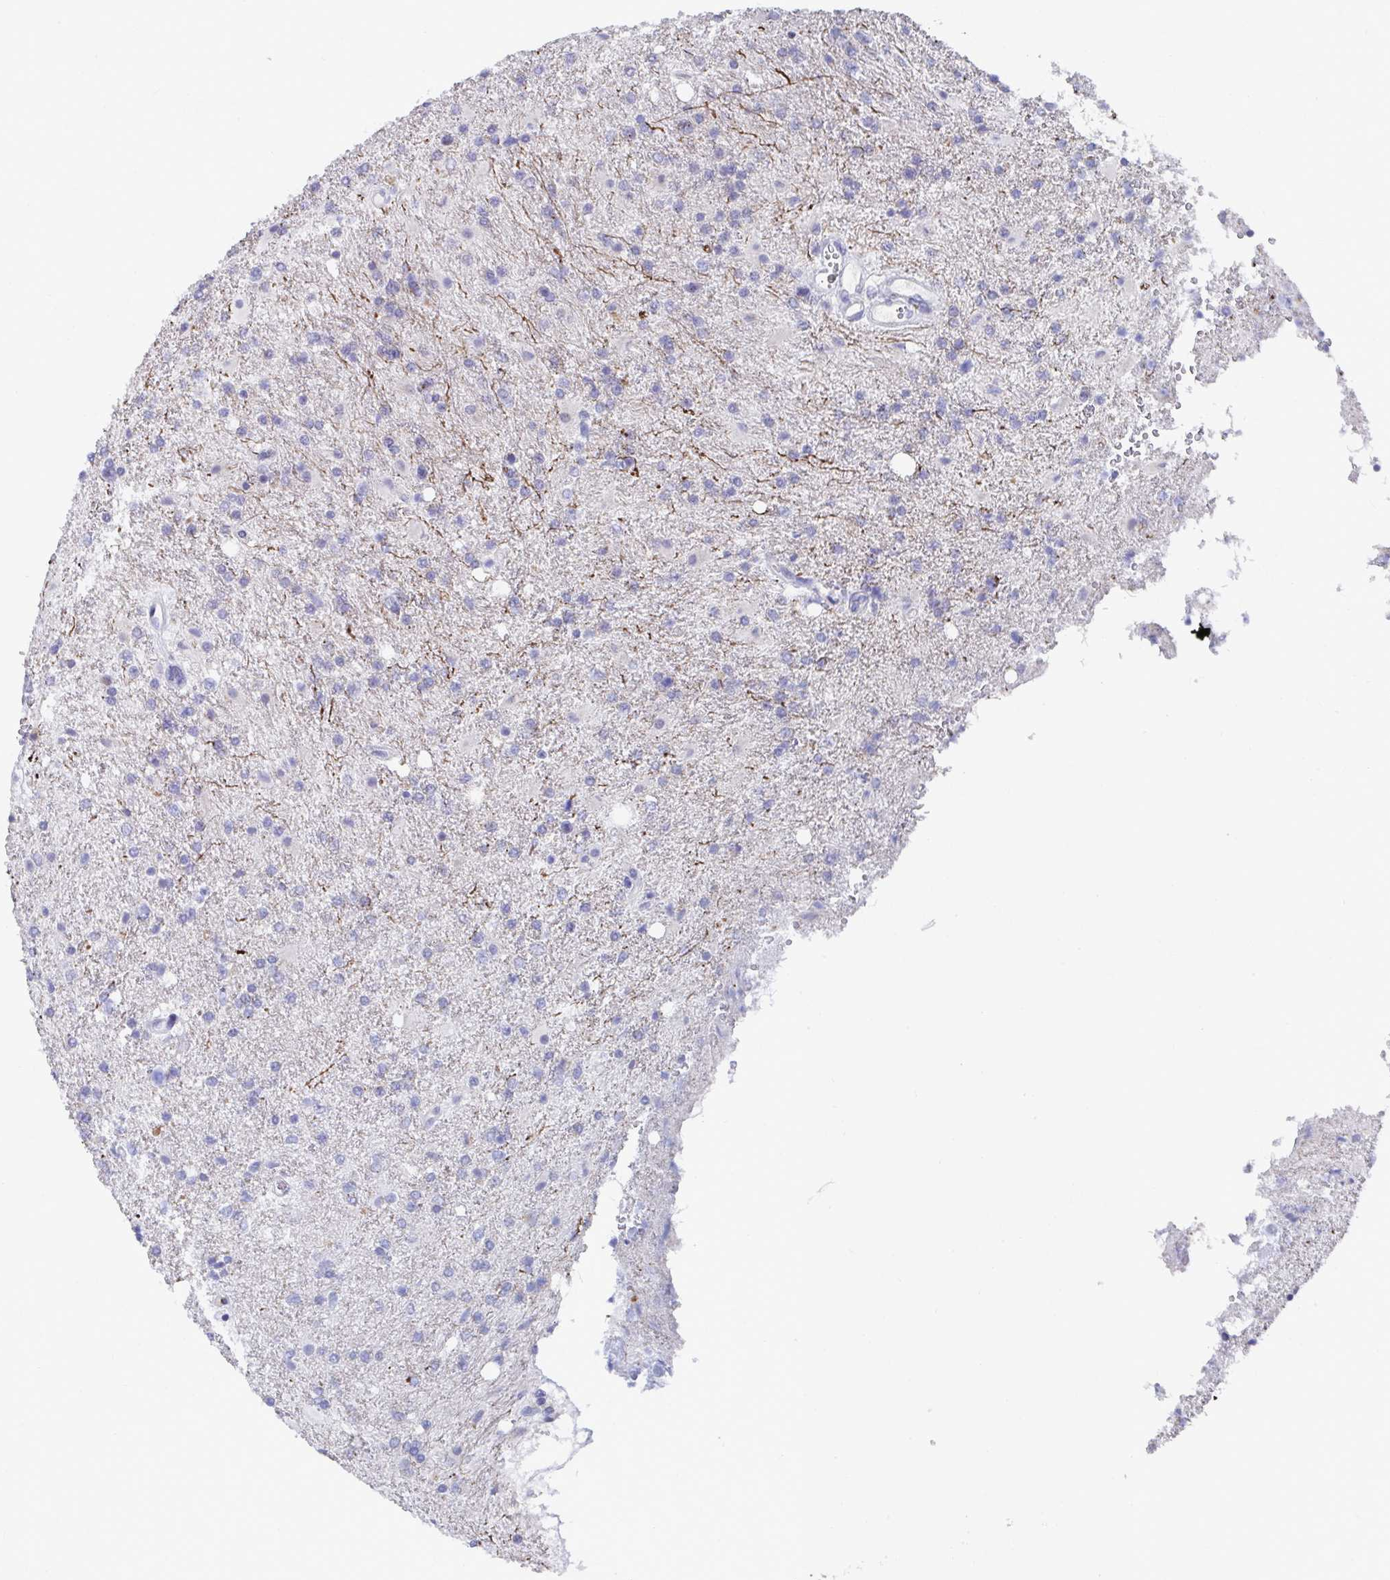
{"staining": {"intensity": "negative", "quantity": "none", "location": "none"}, "tissue": "glioma", "cell_type": "Tumor cells", "image_type": "cancer", "snomed": [{"axis": "morphology", "description": "Glioma, malignant, High grade"}, {"axis": "topography", "description": "Brain"}], "caption": "Tumor cells show no significant expression in malignant high-grade glioma.", "gene": "TAS2R39", "patient": {"sex": "male", "age": 56}}